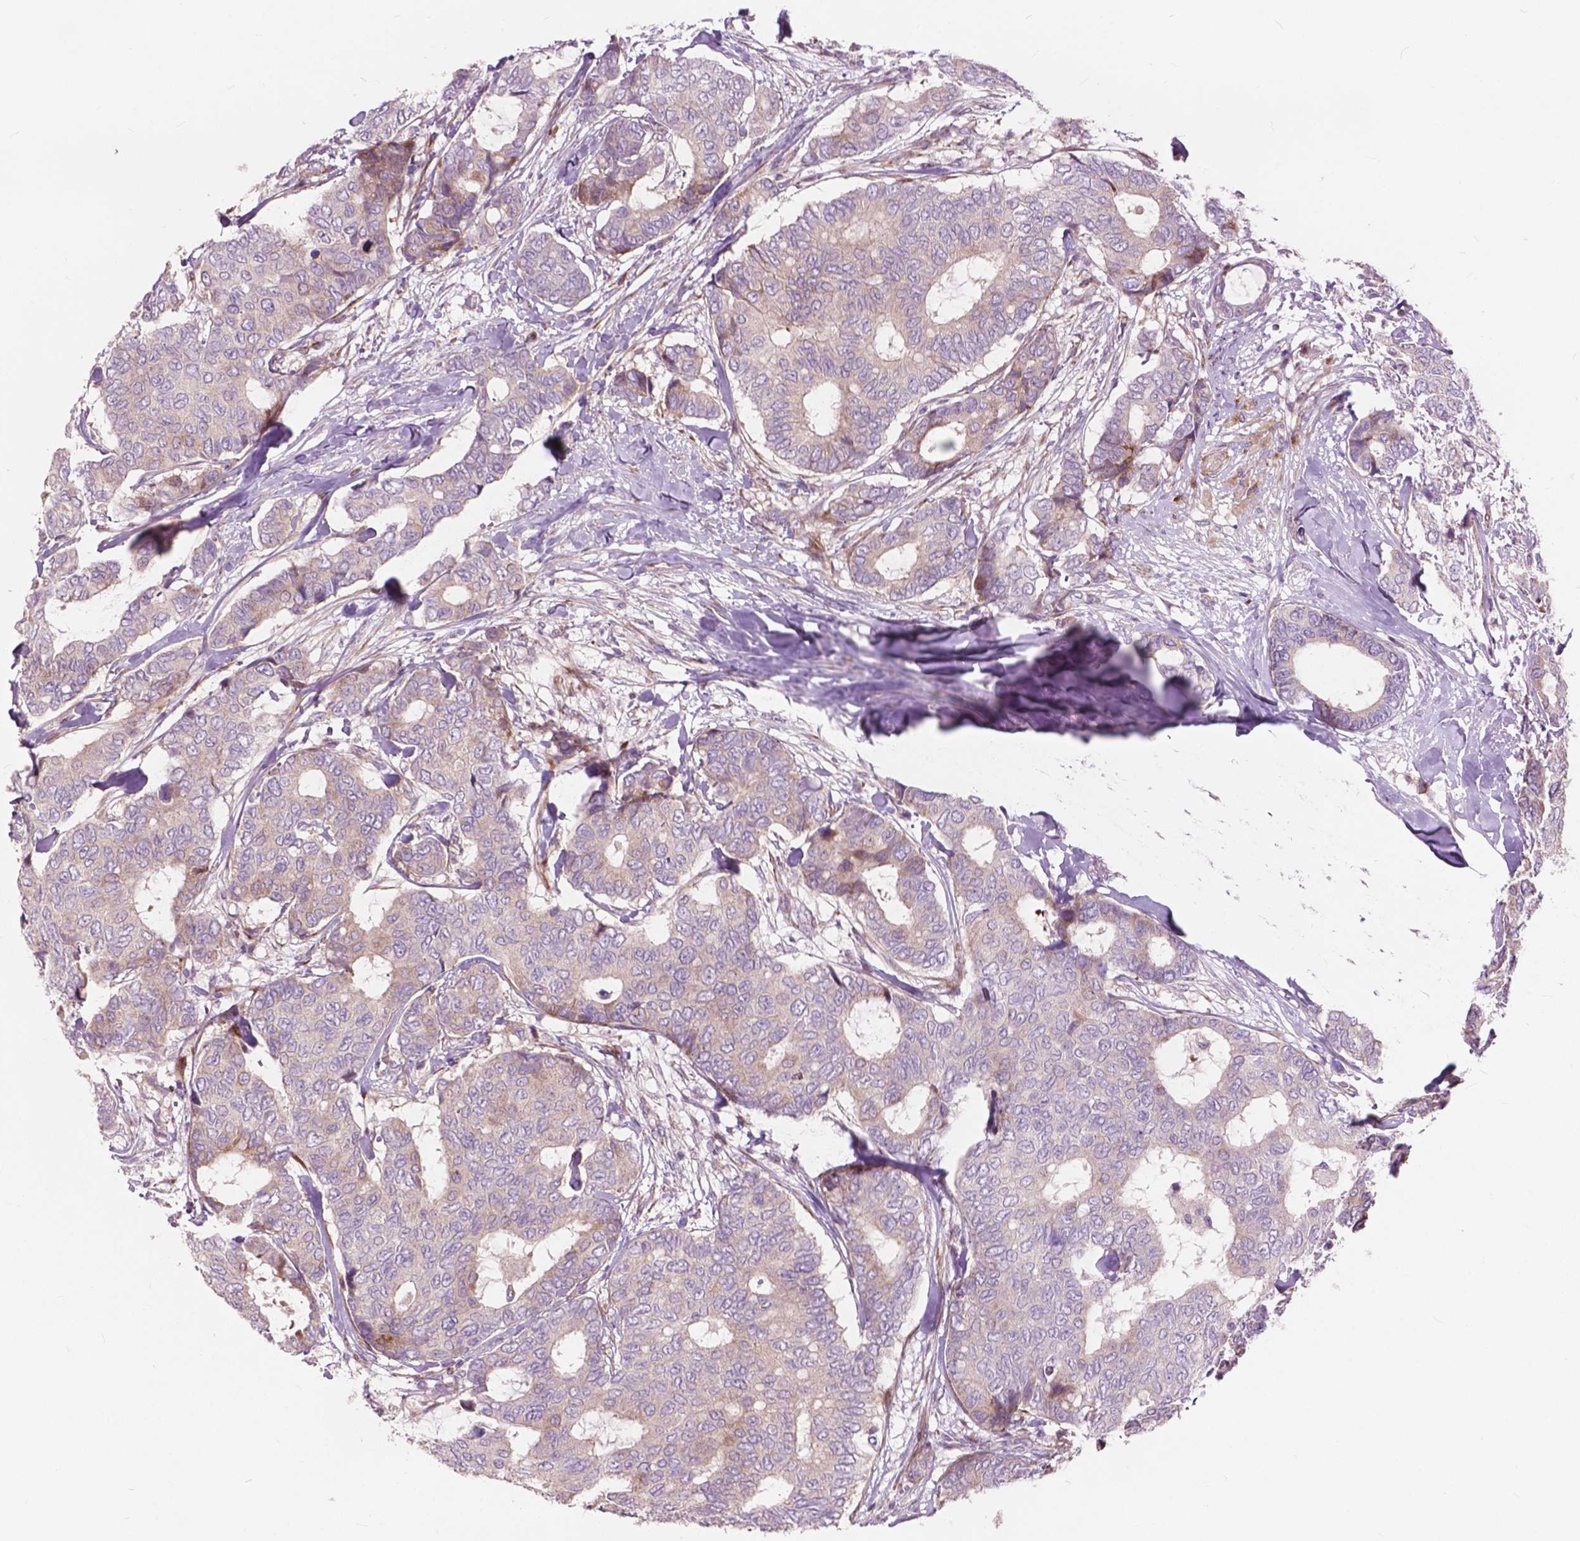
{"staining": {"intensity": "weak", "quantity": "<25%", "location": "cytoplasmic/membranous"}, "tissue": "breast cancer", "cell_type": "Tumor cells", "image_type": "cancer", "snomed": [{"axis": "morphology", "description": "Duct carcinoma"}, {"axis": "topography", "description": "Breast"}], "caption": "High power microscopy image of an immunohistochemistry (IHC) histopathology image of breast cancer, revealing no significant staining in tumor cells.", "gene": "MORN1", "patient": {"sex": "female", "age": 75}}